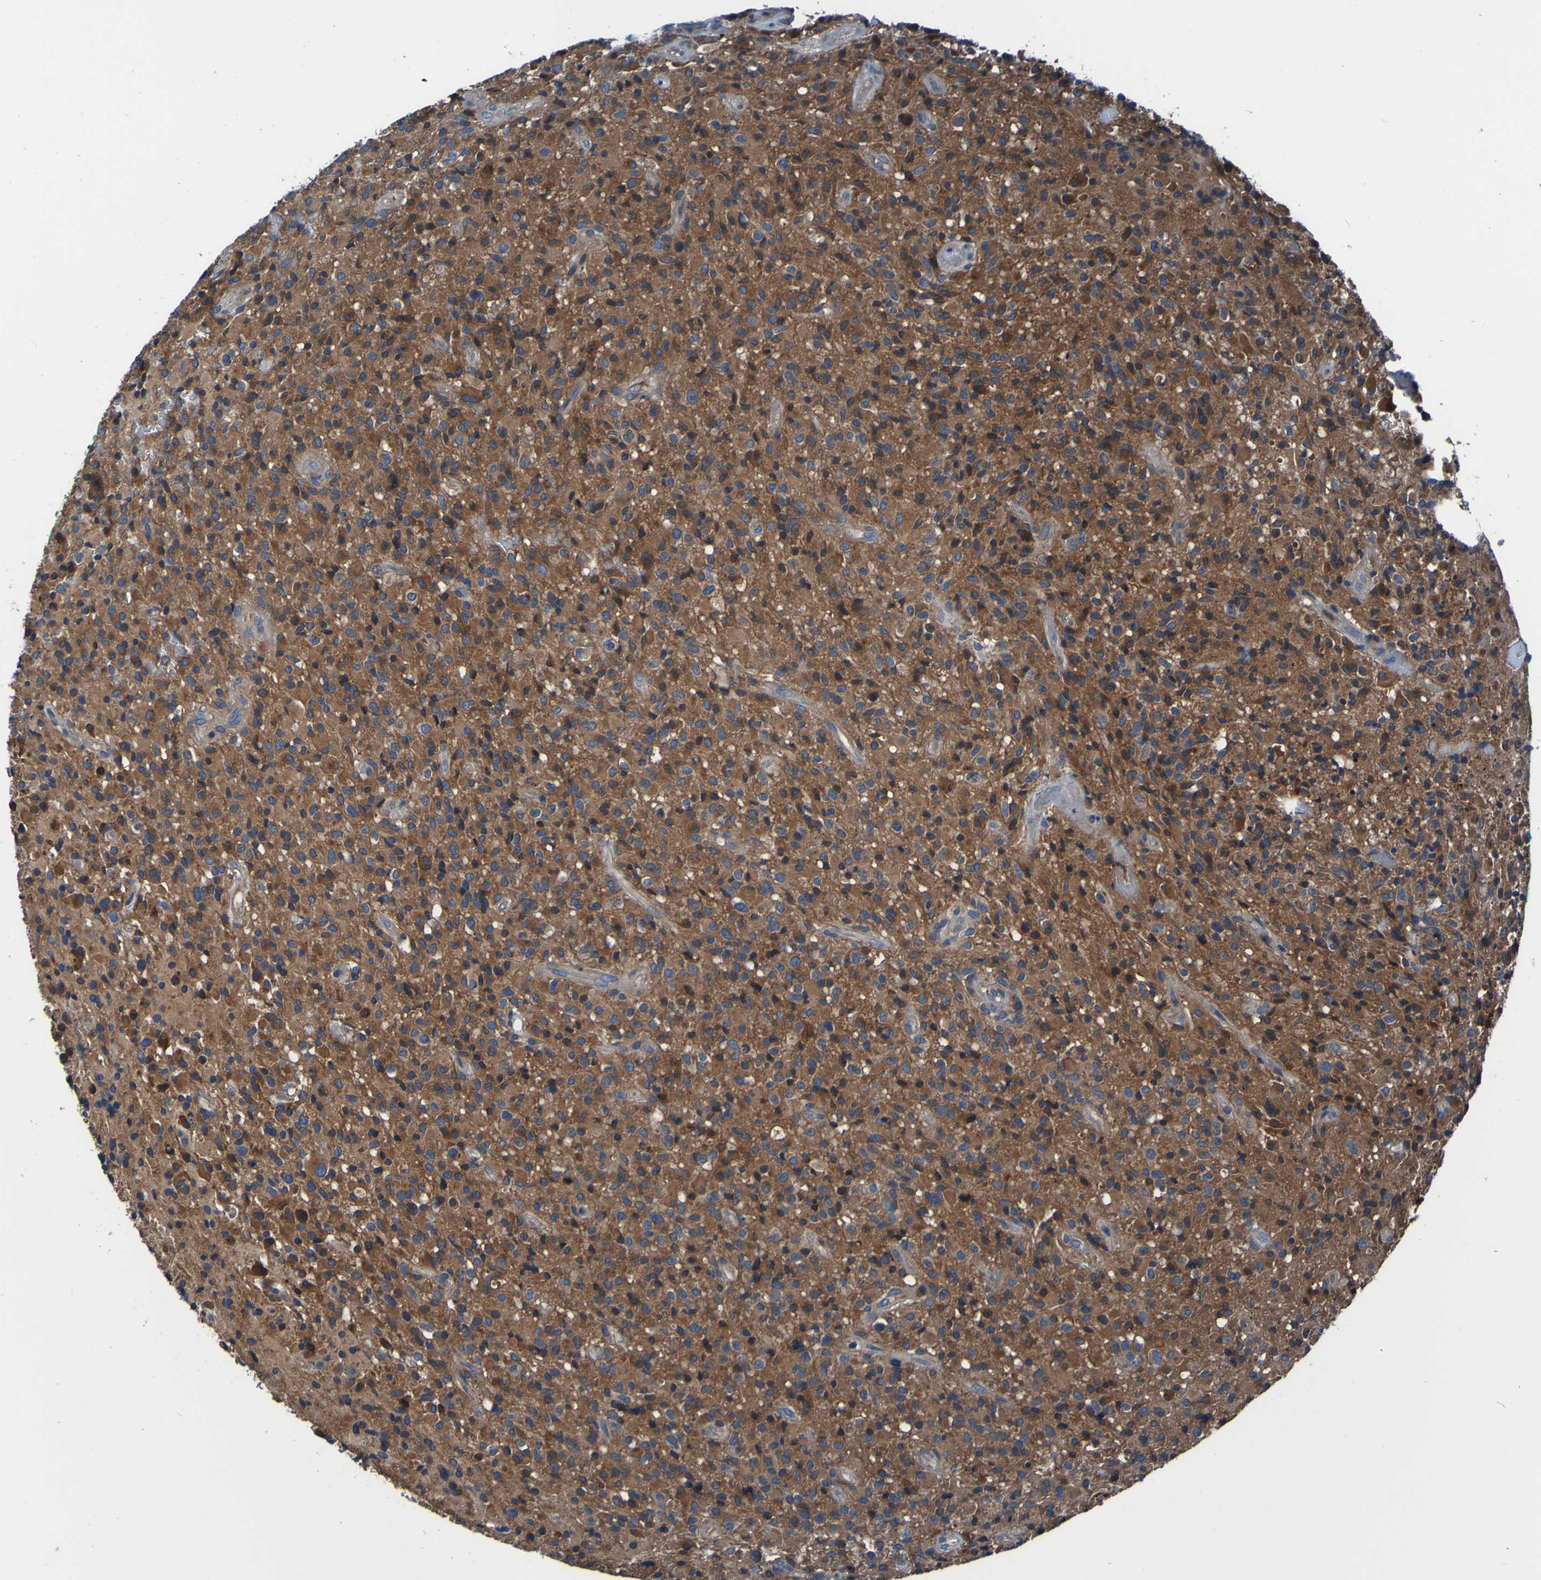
{"staining": {"intensity": "moderate", "quantity": ">75%", "location": "cytoplasmic/membranous"}, "tissue": "glioma", "cell_type": "Tumor cells", "image_type": "cancer", "snomed": [{"axis": "morphology", "description": "Glioma, malignant, High grade"}, {"axis": "topography", "description": "Brain"}], "caption": "Glioma was stained to show a protein in brown. There is medium levels of moderate cytoplasmic/membranous expression in approximately >75% of tumor cells.", "gene": "RAB5B", "patient": {"sex": "male", "age": 71}}